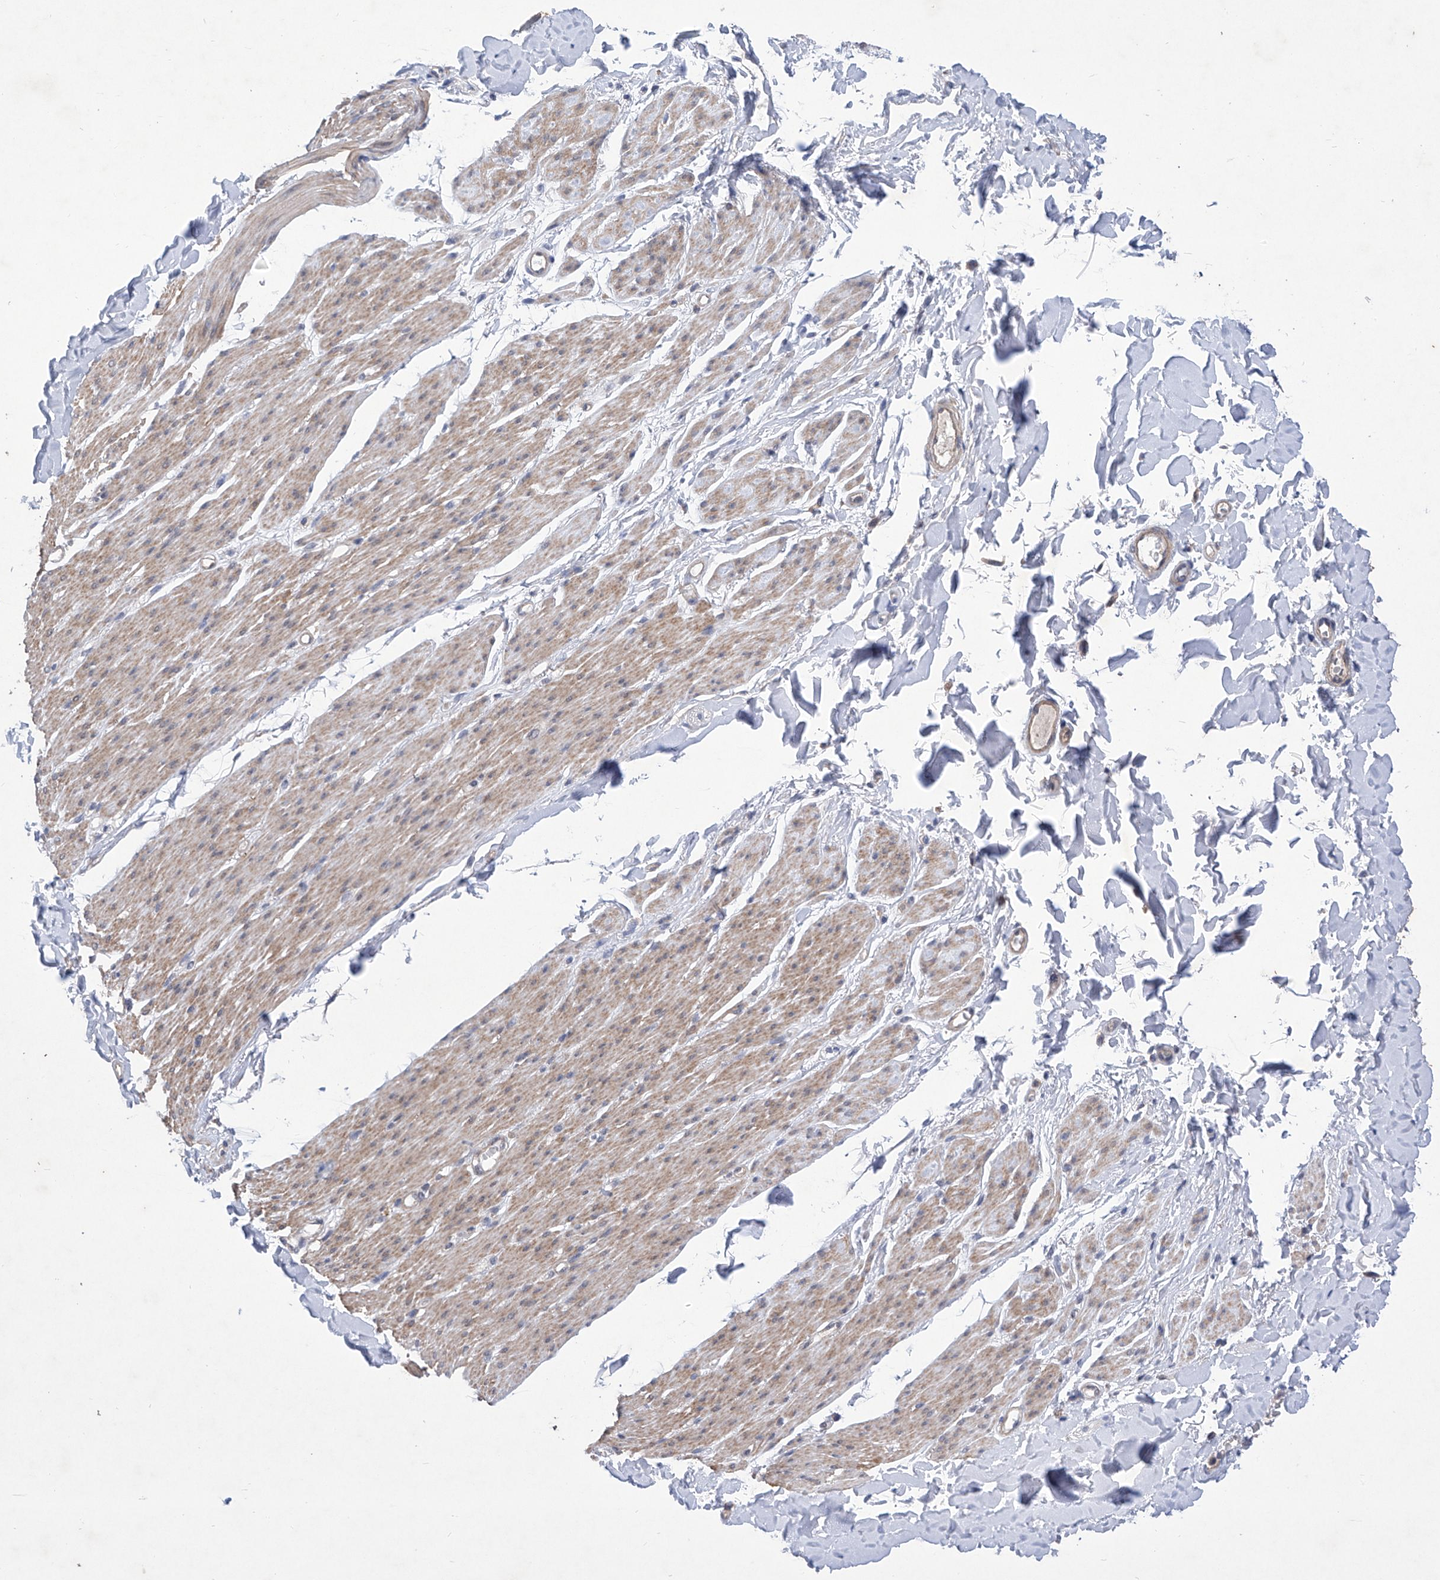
{"staining": {"intensity": "weak", "quantity": ">75%", "location": "cytoplasmic/membranous"}, "tissue": "smooth muscle", "cell_type": "Smooth muscle cells", "image_type": "normal", "snomed": [{"axis": "morphology", "description": "Normal tissue, NOS"}, {"axis": "topography", "description": "Colon"}, {"axis": "topography", "description": "Peripheral nerve tissue"}], "caption": "Immunohistochemistry (DAB) staining of unremarkable smooth muscle shows weak cytoplasmic/membranous protein staining in about >75% of smooth muscle cells. The protein of interest is stained brown, and the nuclei are stained in blue (DAB IHC with brightfield microscopy, high magnification).", "gene": "KIFC2", "patient": {"sex": "female", "age": 61}}